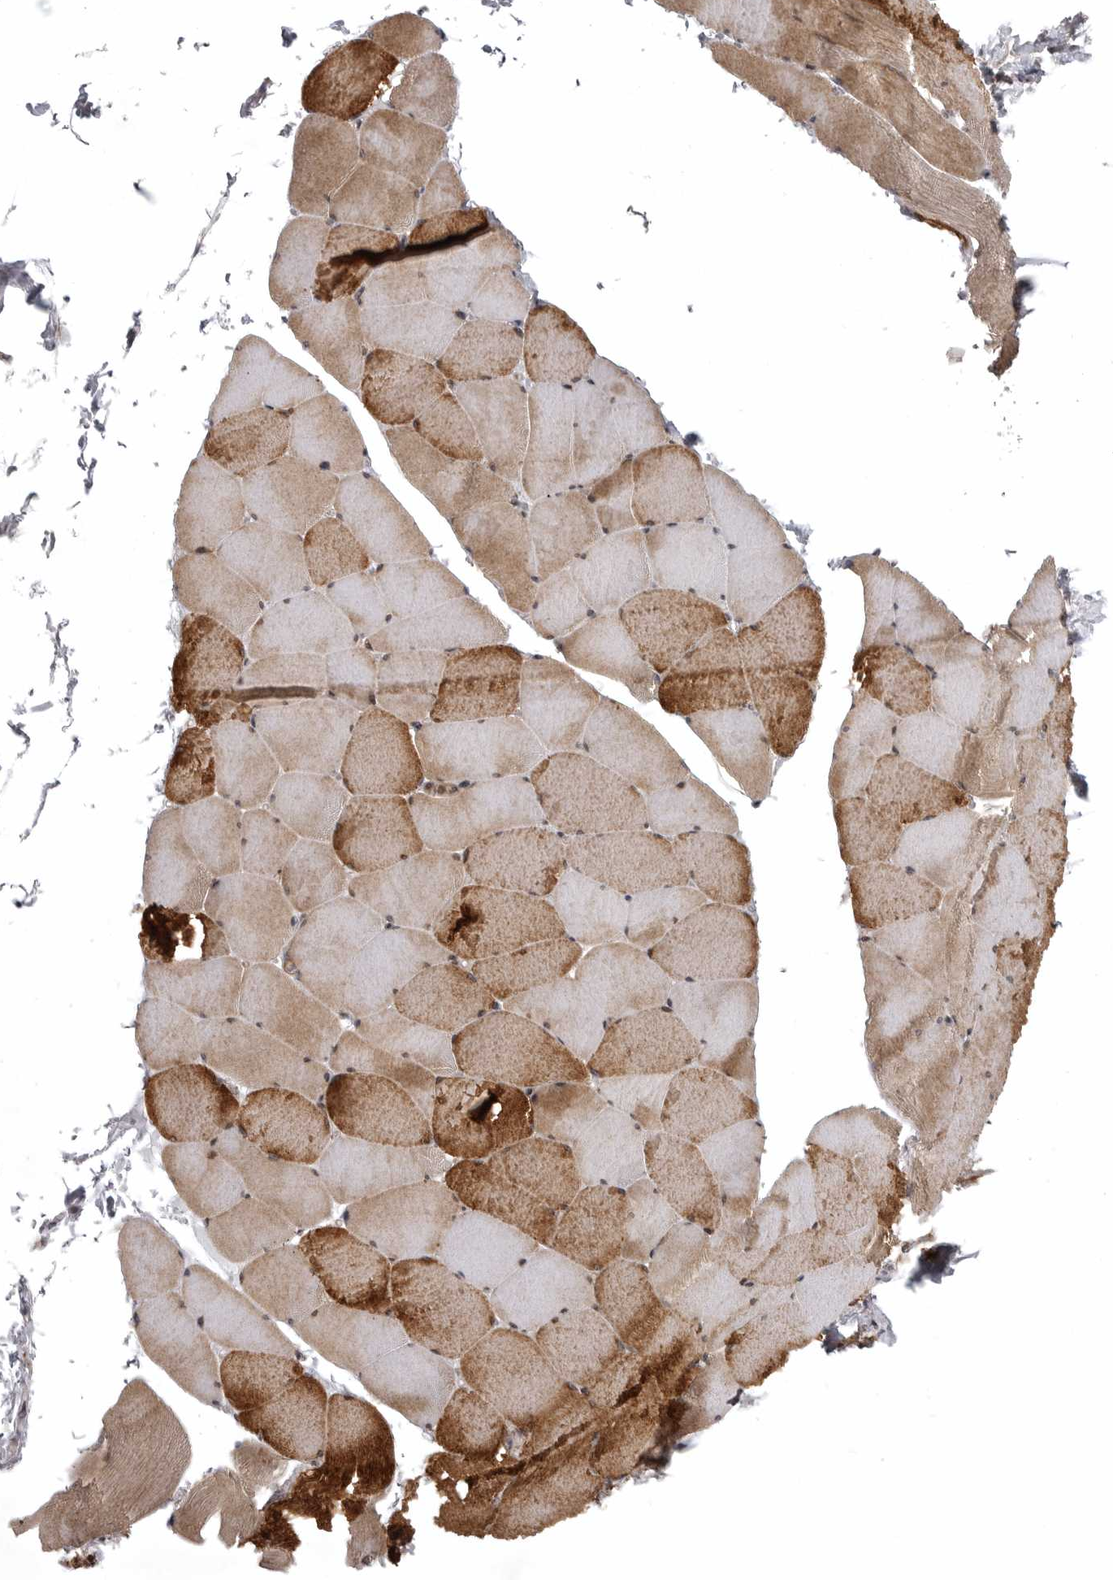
{"staining": {"intensity": "strong", "quantity": "25%-75%", "location": "cytoplasmic/membranous"}, "tissue": "skeletal muscle", "cell_type": "Myocytes", "image_type": "normal", "snomed": [{"axis": "morphology", "description": "Normal tissue, NOS"}, {"axis": "topography", "description": "Skeletal muscle"}], "caption": "Human skeletal muscle stained with a brown dye shows strong cytoplasmic/membranous positive positivity in about 25%-75% of myocytes.", "gene": "SNX16", "patient": {"sex": "male", "age": 62}}